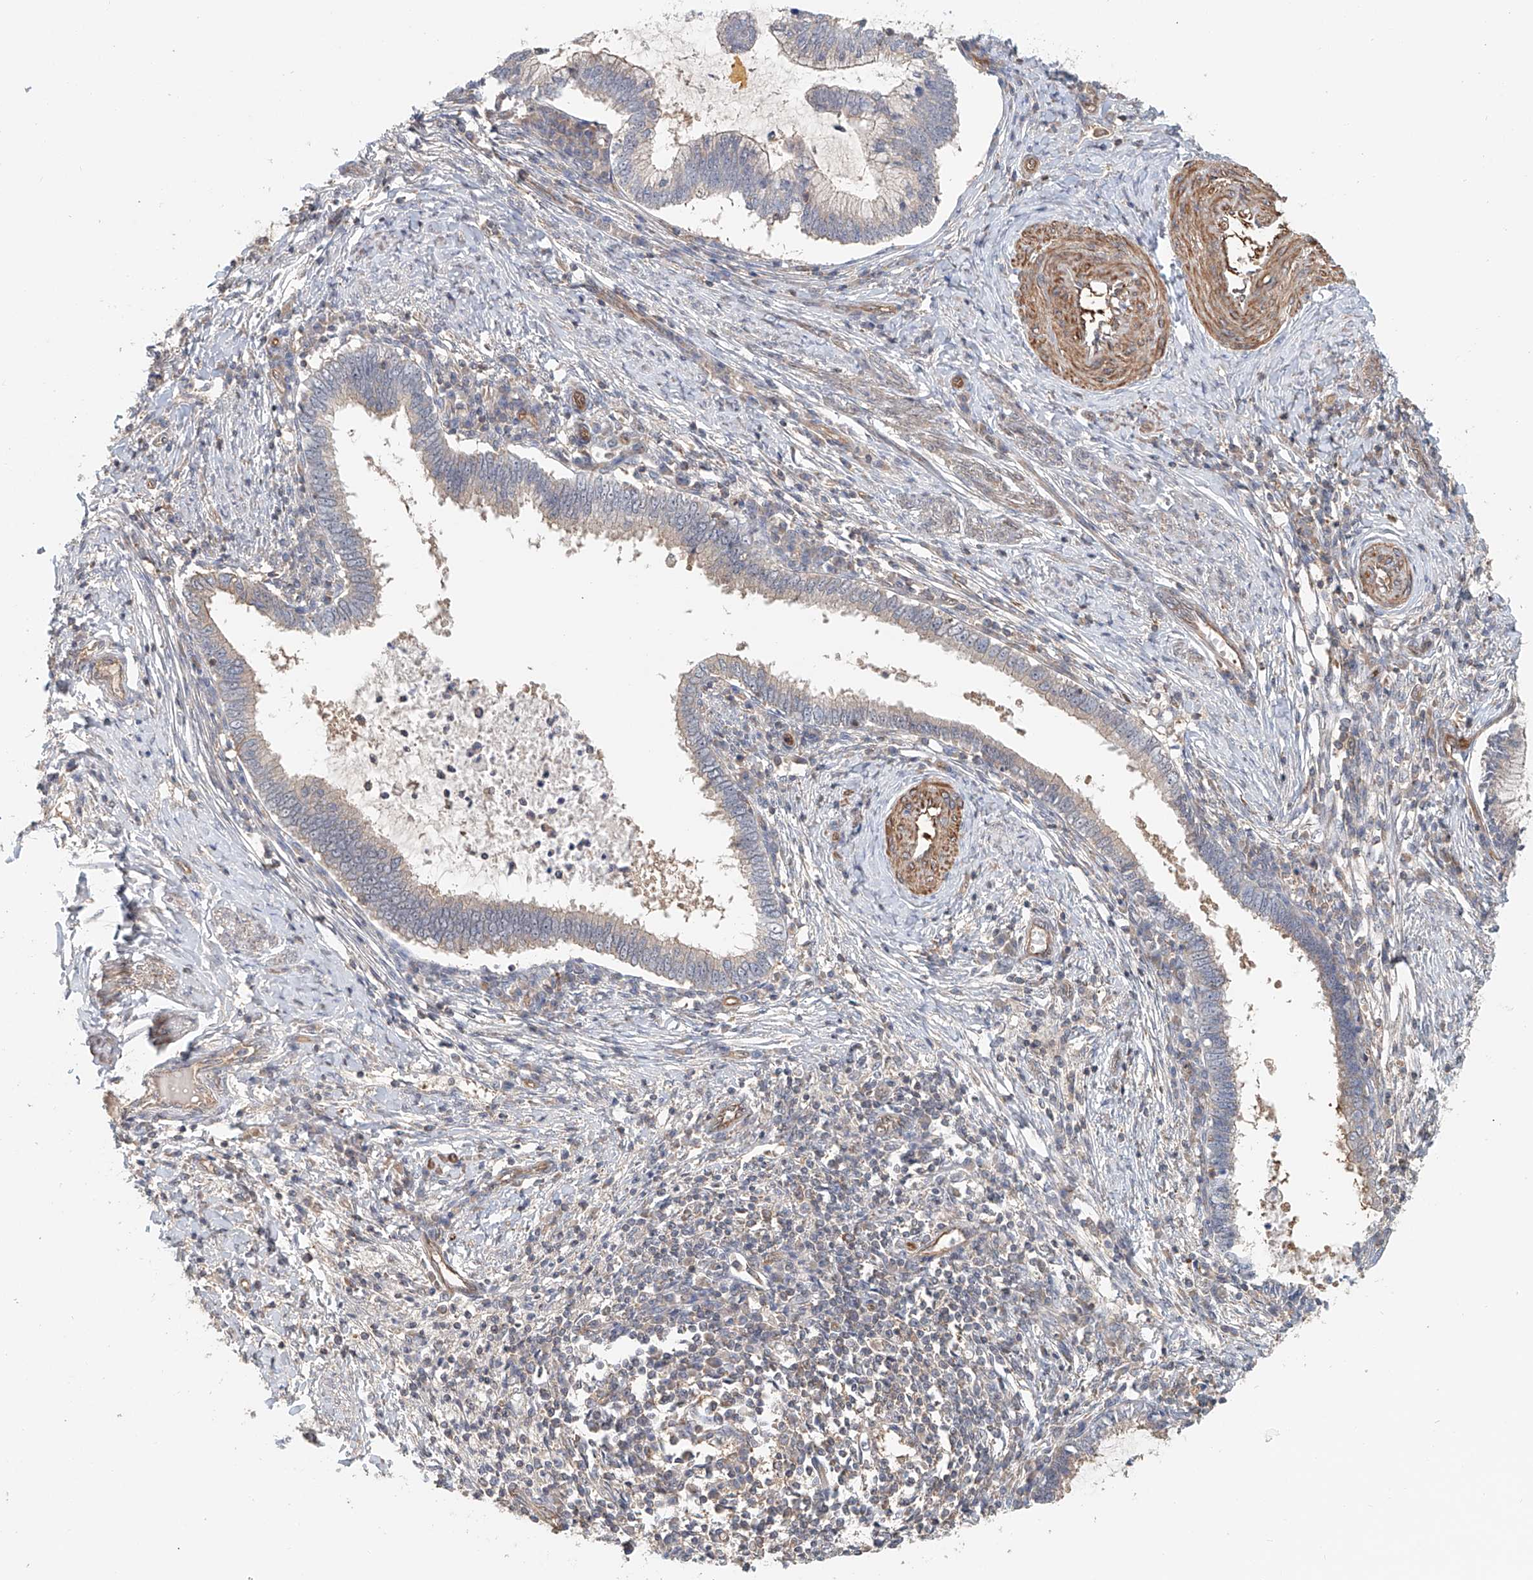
{"staining": {"intensity": "negative", "quantity": "none", "location": "none"}, "tissue": "cervical cancer", "cell_type": "Tumor cells", "image_type": "cancer", "snomed": [{"axis": "morphology", "description": "Adenocarcinoma, NOS"}, {"axis": "topography", "description": "Cervix"}], "caption": "Tumor cells are negative for protein expression in human adenocarcinoma (cervical).", "gene": "FRYL", "patient": {"sex": "female", "age": 36}}